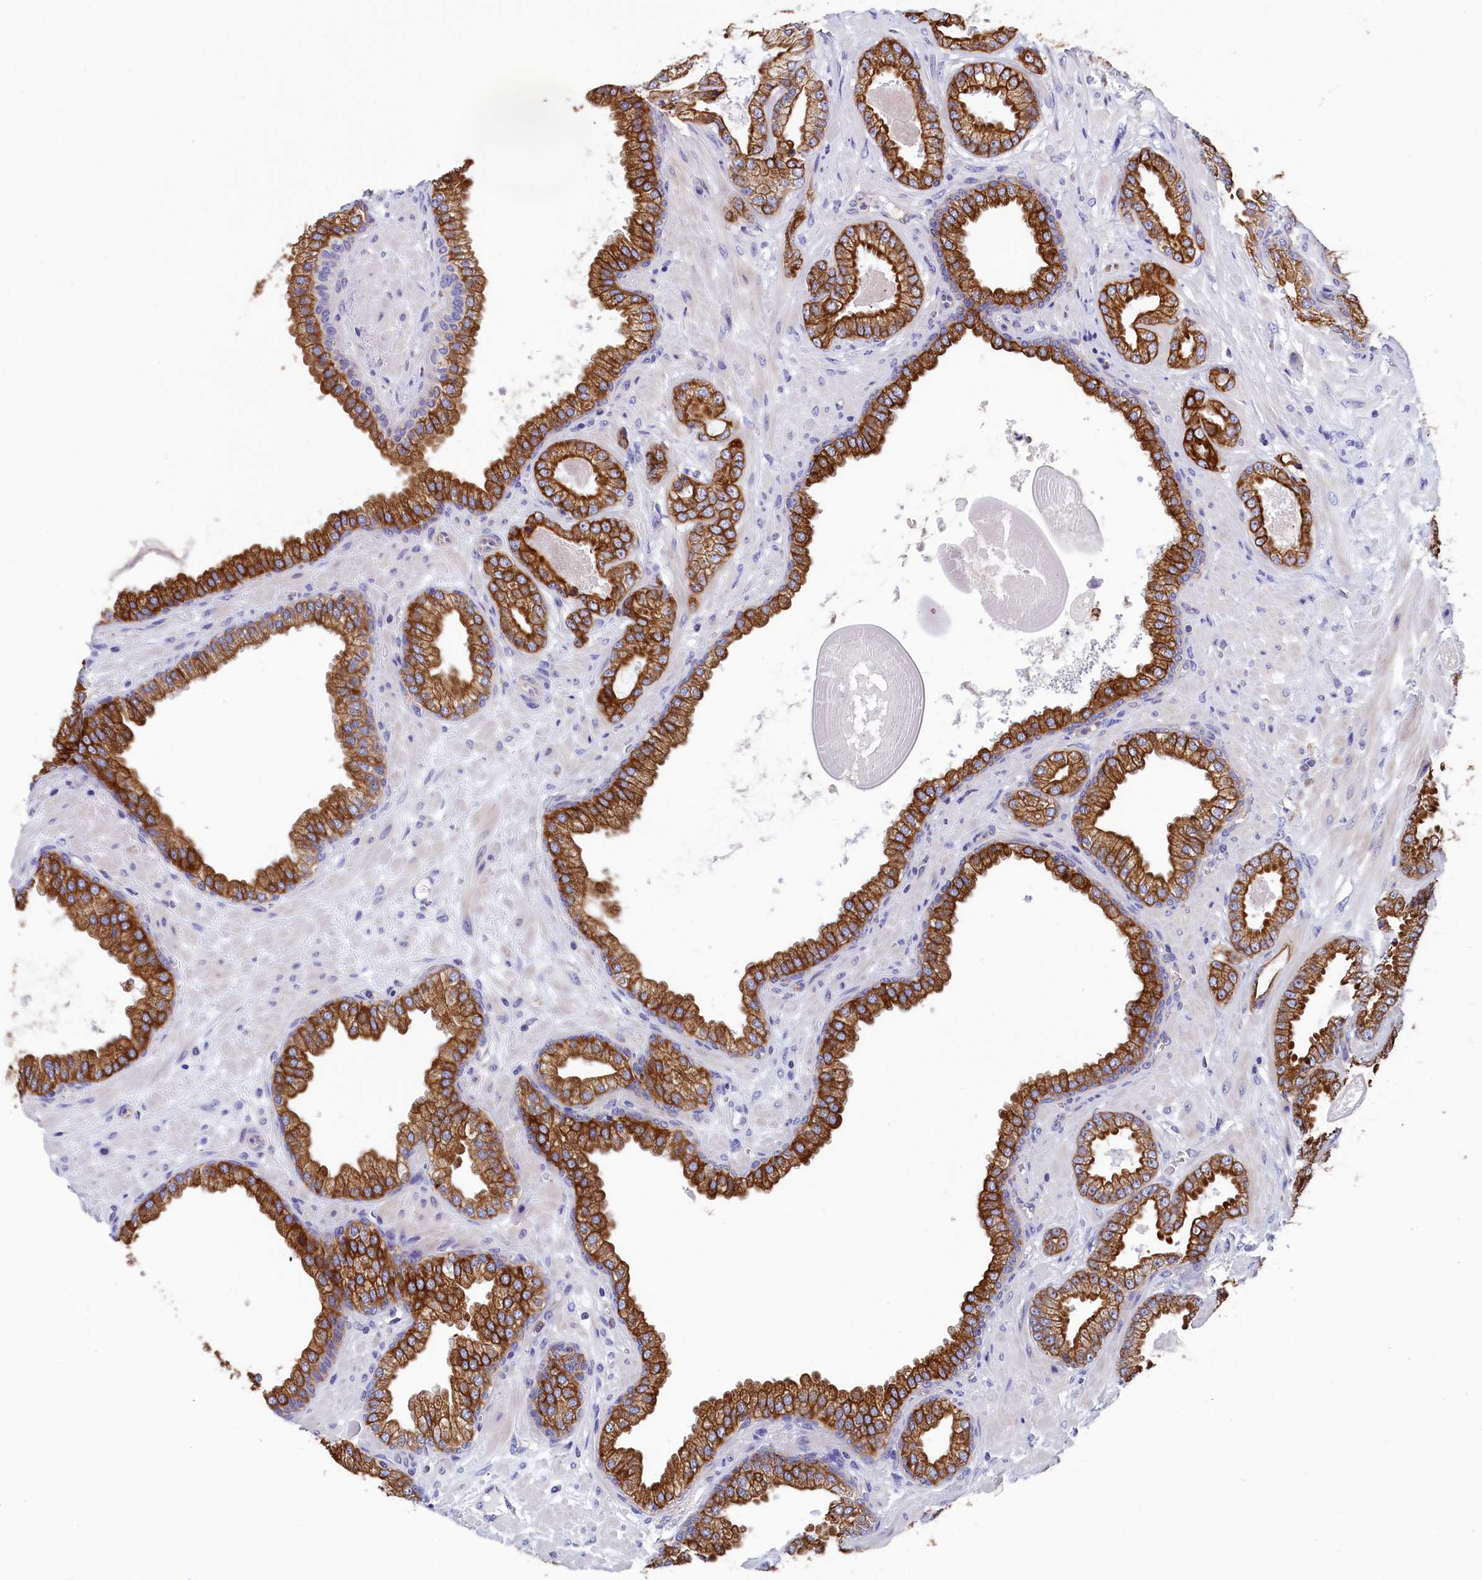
{"staining": {"intensity": "strong", "quantity": ">75%", "location": "cytoplasmic/membranous"}, "tissue": "prostate cancer", "cell_type": "Tumor cells", "image_type": "cancer", "snomed": [{"axis": "morphology", "description": "Adenocarcinoma, Low grade"}, {"axis": "topography", "description": "Prostate"}], "caption": "Prostate cancer (low-grade adenocarcinoma) stained with a brown dye reveals strong cytoplasmic/membranous positive positivity in about >75% of tumor cells.", "gene": "GATB", "patient": {"sex": "male", "age": 64}}